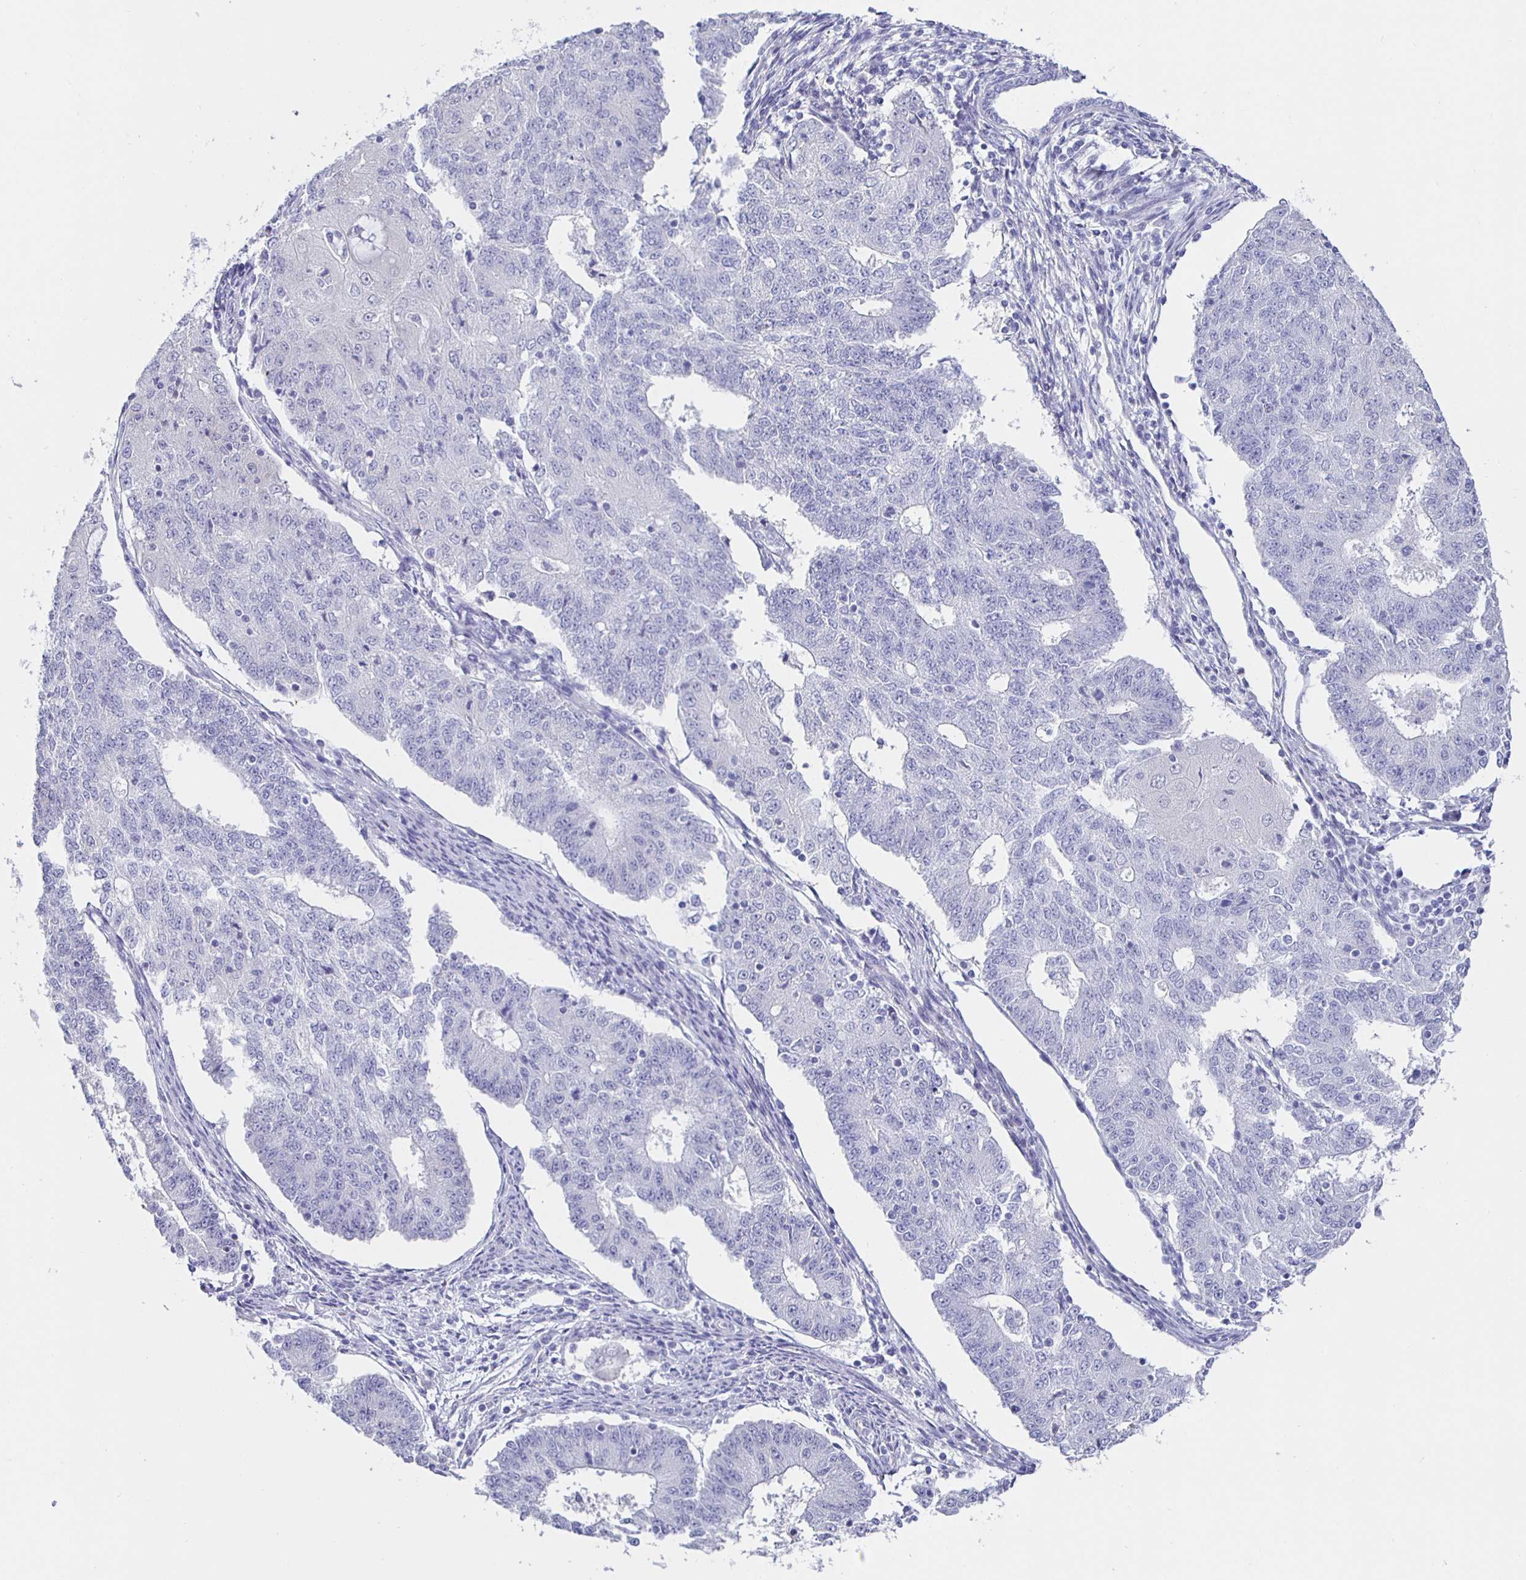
{"staining": {"intensity": "negative", "quantity": "none", "location": "none"}, "tissue": "endometrial cancer", "cell_type": "Tumor cells", "image_type": "cancer", "snomed": [{"axis": "morphology", "description": "Adenocarcinoma, NOS"}, {"axis": "topography", "description": "Endometrium"}], "caption": "High power microscopy micrograph of an IHC photomicrograph of endometrial cancer (adenocarcinoma), revealing no significant expression in tumor cells.", "gene": "HSPA4L", "patient": {"sex": "female", "age": 56}}